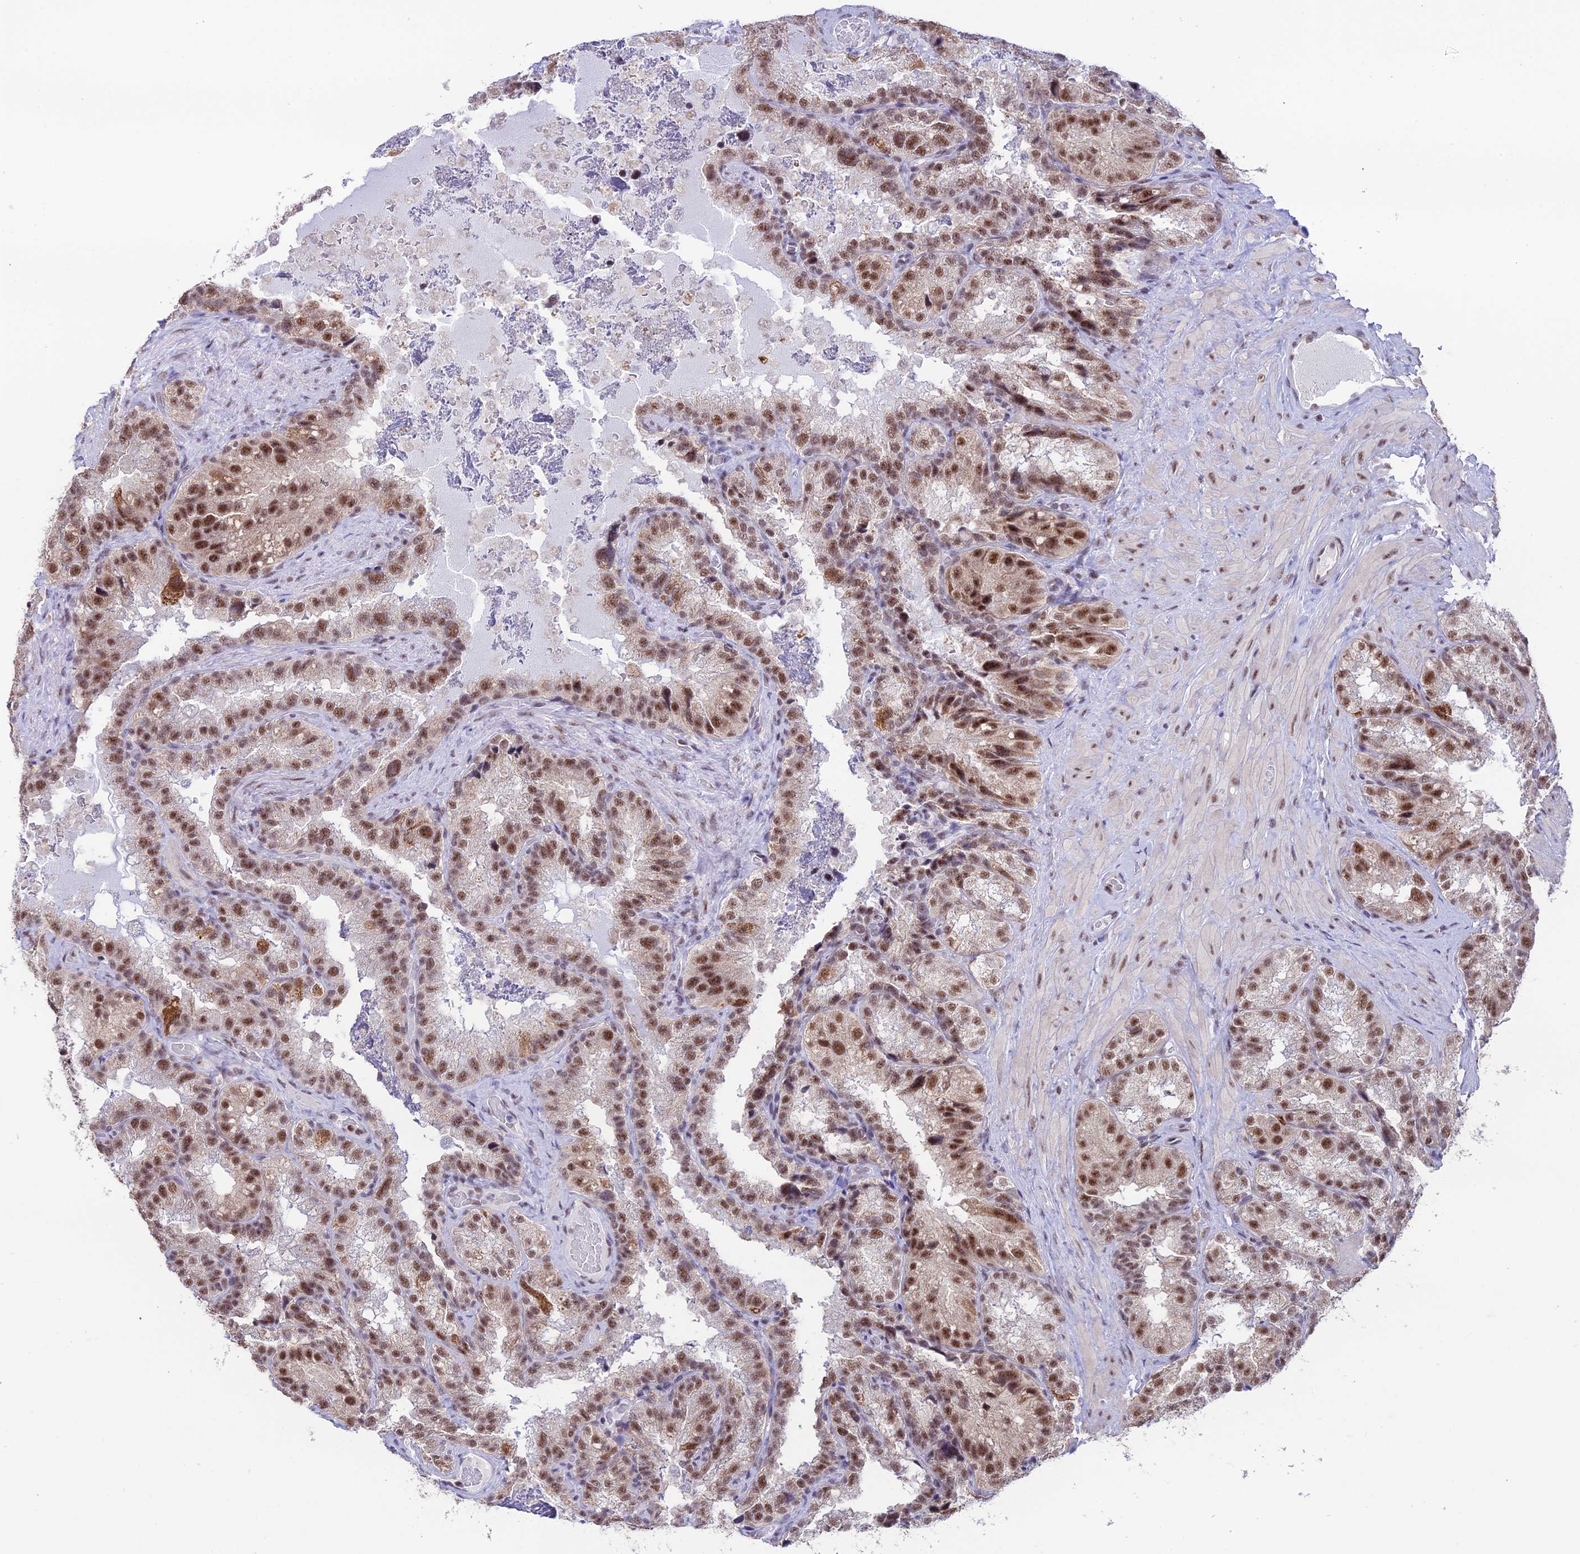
{"staining": {"intensity": "moderate", "quantity": ">75%", "location": "nuclear"}, "tissue": "seminal vesicle", "cell_type": "Glandular cells", "image_type": "normal", "snomed": [{"axis": "morphology", "description": "Normal tissue, NOS"}, {"axis": "topography", "description": "Seminal veicle"}], "caption": "Immunohistochemical staining of normal seminal vesicle demonstrates moderate nuclear protein positivity in approximately >75% of glandular cells.", "gene": "THOC7", "patient": {"sex": "male", "age": 58}}